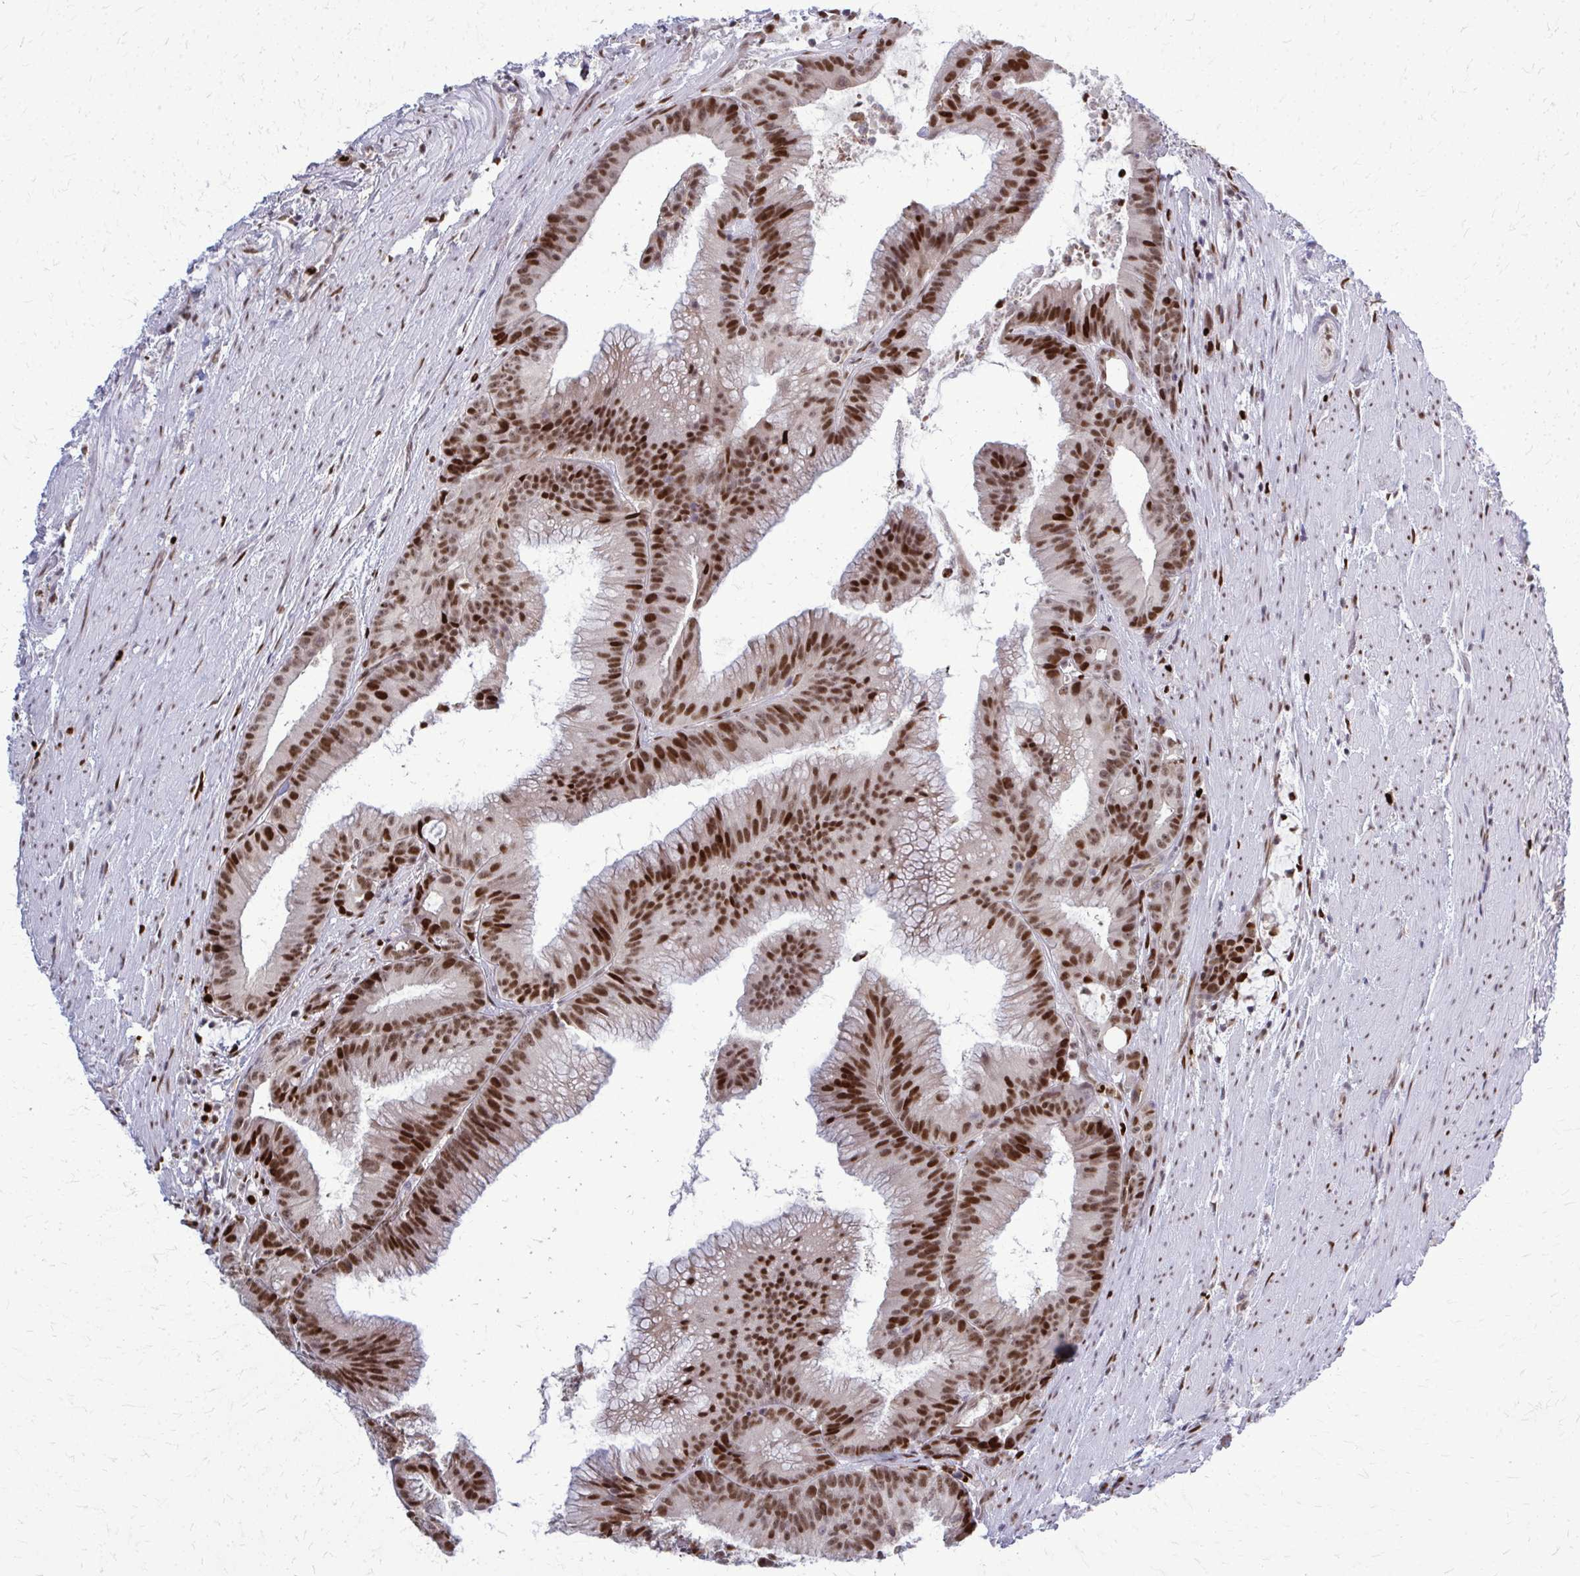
{"staining": {"intensity": "strong", "quantity": ">75%", "location": "nuclear"}, "tissue": "colorectal cancer", "cell_type": "Tumor cells", "image_type": "cancer", "snomed": [{"axis": "morphology", "description": "Adenocarcinoma, NOS"}, {"axis": "topography", "description": "Colon"}], "caption": "This histopathology image demonstrates immunohistochemistry staining of human colorectal adenocarcinoma, with high strong nuclear expression in approximately >75% of tumor cells.", "gene": "ZNF559", "patient": {"sex": "female", "age": 78}}